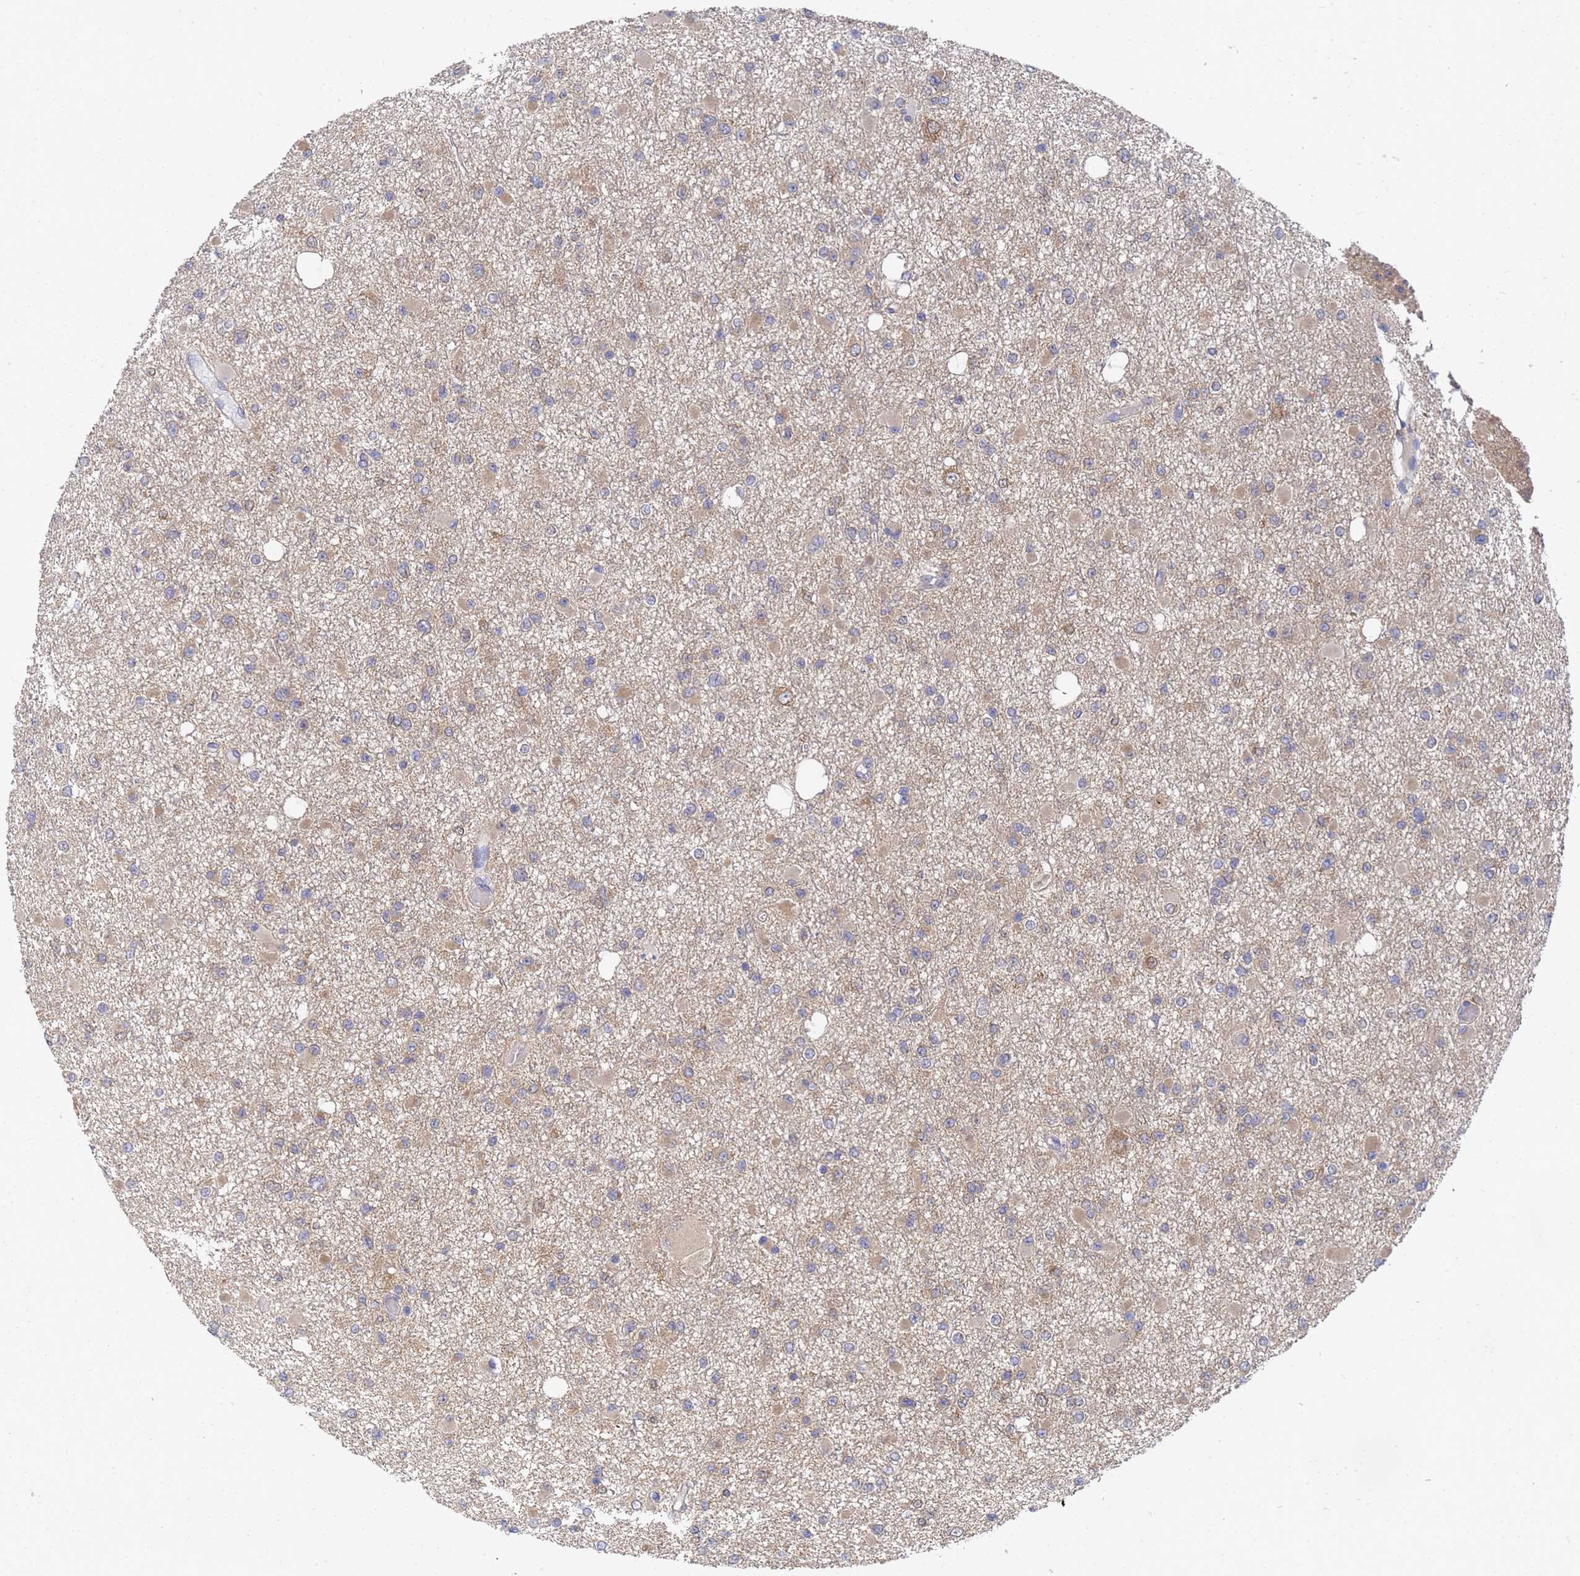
{"staining": {"intensity": "weak", "quantity": "25%-75%", "location": "cytoplasmic/membranous"}, "tissue": "glioma", "cell_type": "Tumor cells", "image_type": "cancer", "snomed": [{"axis": "morphology", "description": "Glioma, malignant, Low grade"}, {"axis": "topography", "description": "Brain"}], "caption": "Protein staining of glioma tissue shows weak cytoplasmic/membranous staining in about 25%-75% of tumor cells.", "gene": "ALS2CL", "patient": {"sex": "female", "age": 22}}